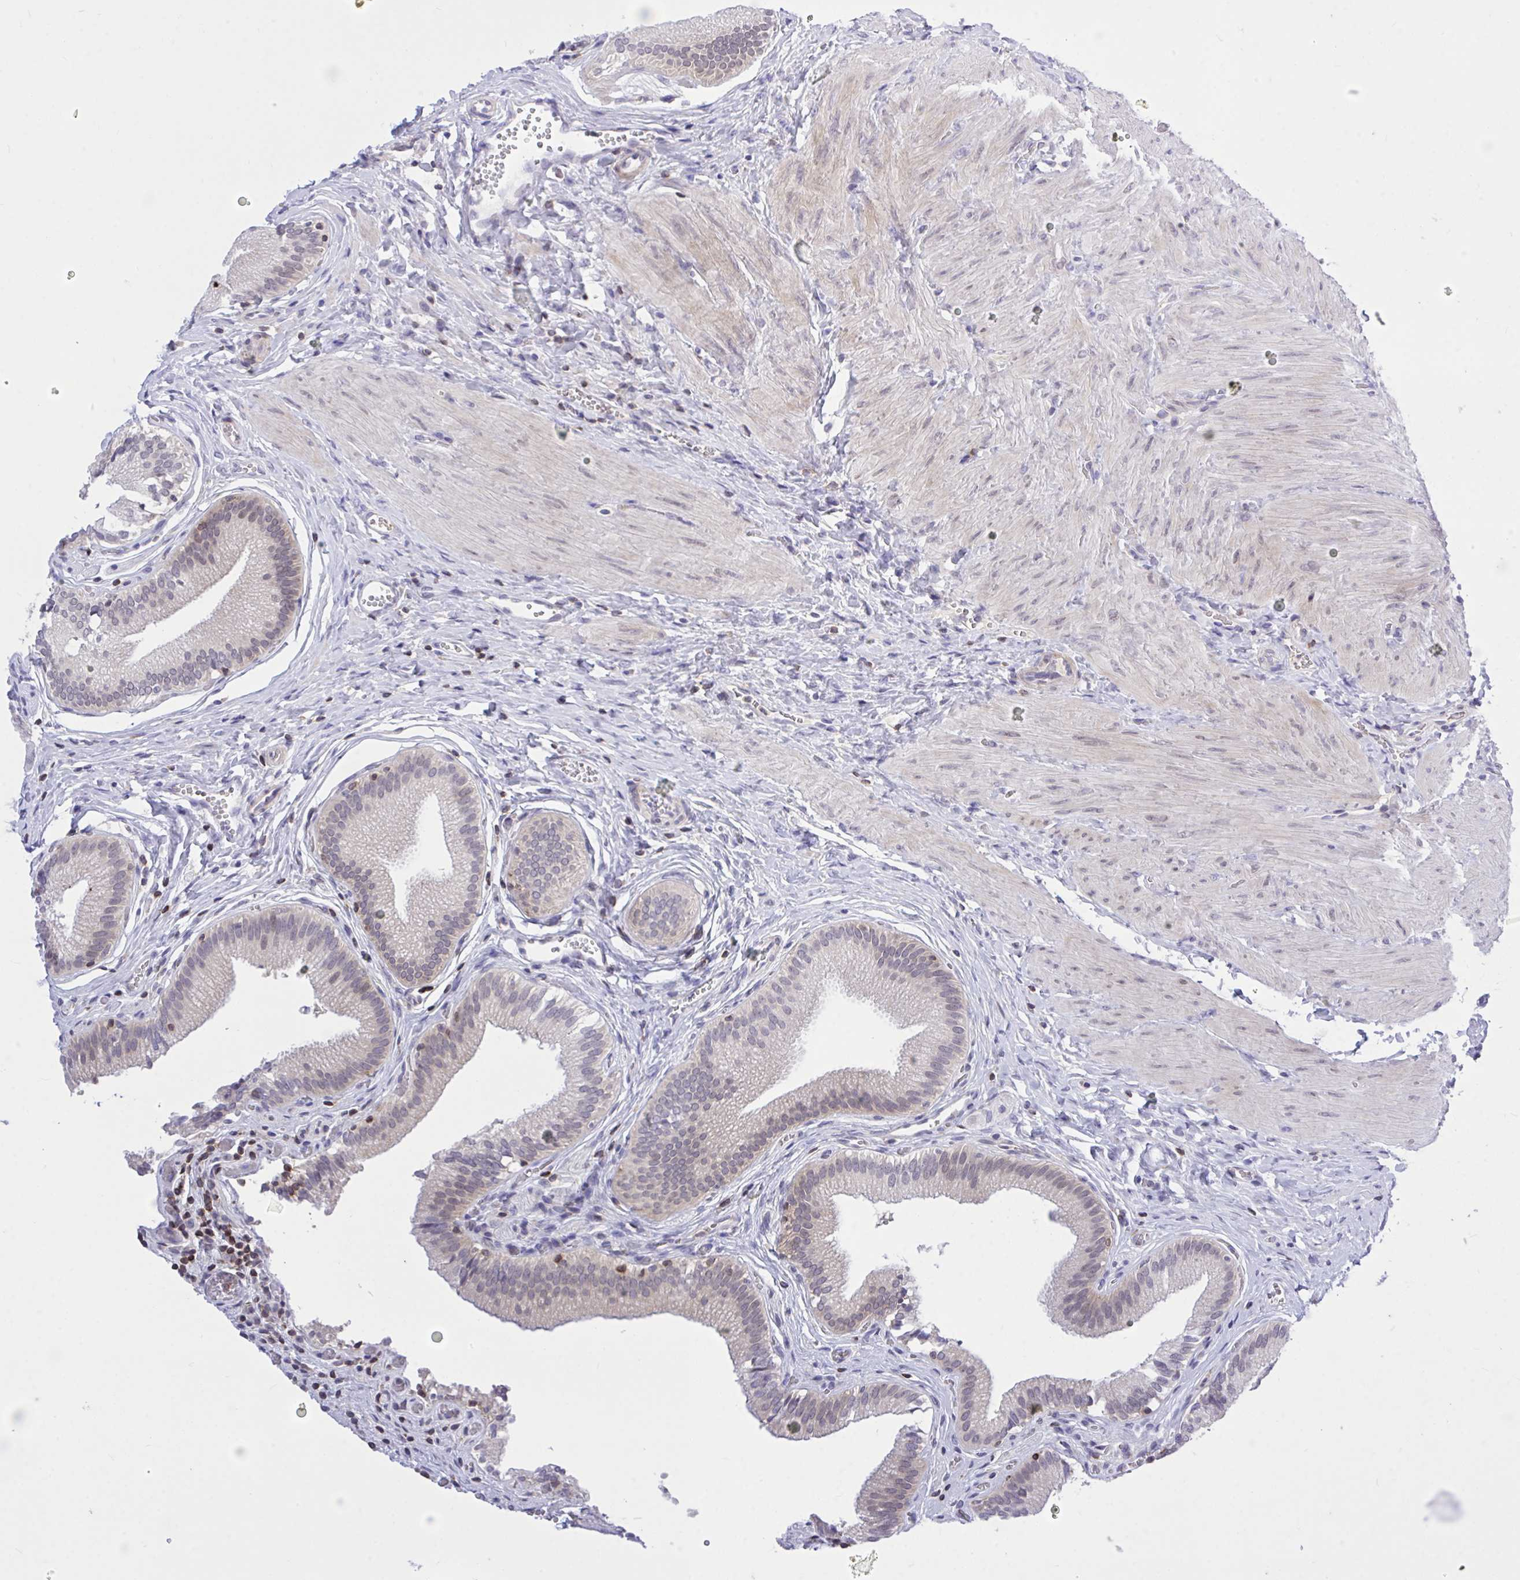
{"staining": {"intensity": "weak", "quantity": "<25%", "location": "cytoplasmic/membranous,nuclear"}, "tissue": "gallbladder", "cell_type": "Glandular cells", "image_type": "normal", "snomed": [{"axis": "morphology", "description": "Normal tissue, NOS"}, {"axis": "topography", "description": "Gallbladder"}, {"axis": "topography", "description": "Peripheral nerve tissue"}], "caption": "This is an immunohistochemistry (IHC) micrograph of unremarkable human gallbladder. There is no positivity in glandular cells.", "gene": "CXCL8", "patient": {"sex": "male", "age": 17}}